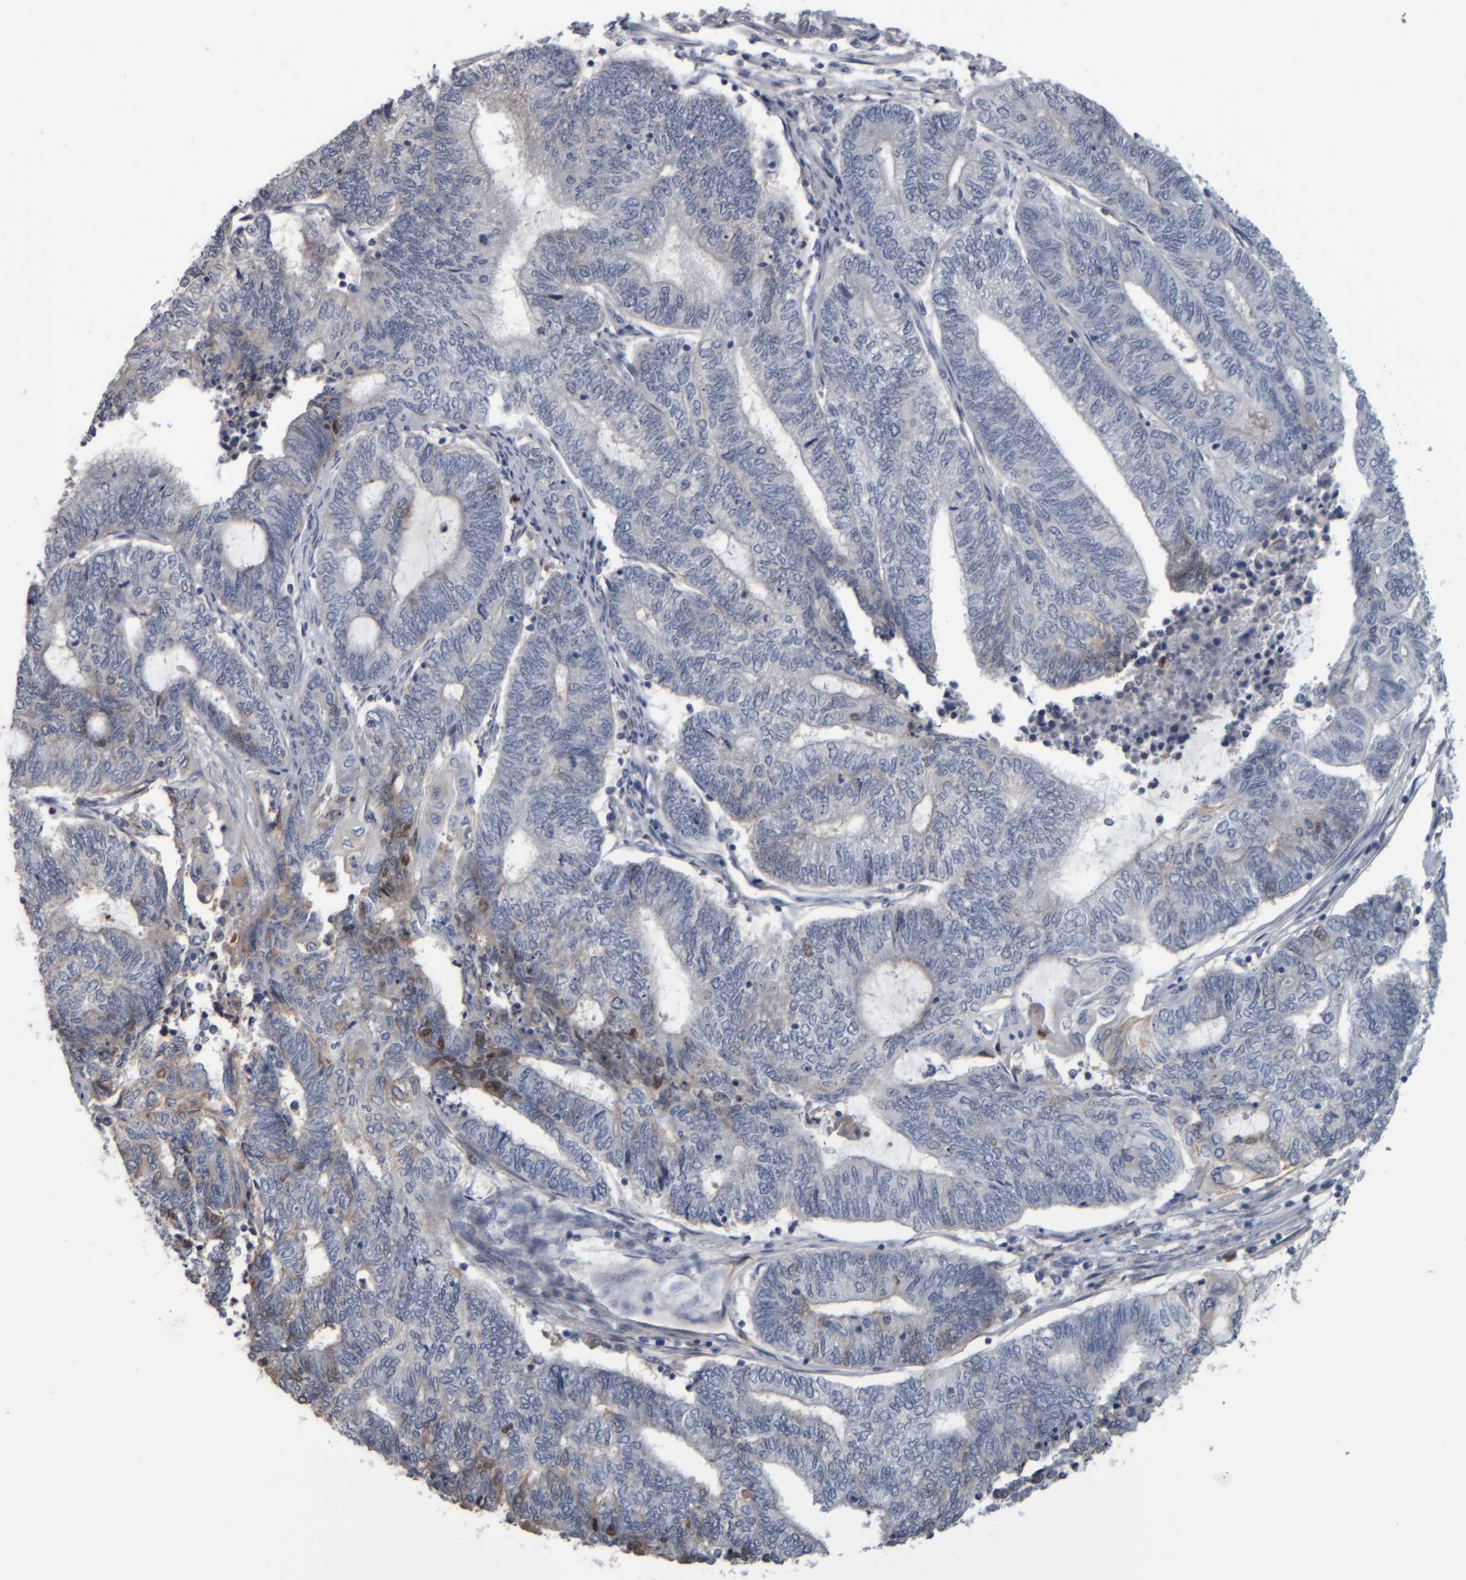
{"staining": {"intensity": "negative", "quantity": "none", "location": "none"}, "tissue": "endometrial cancer", "cell_type": "Tumor cells", "image_type": "cancer", "snomed": [{"axis": "morphology", "description": "Adenocarcinoma, NOS"}, {"axis": "topography", "description": "Uterus"}, {"axis": "topography", "description": "Endometrium"}], "caption": "The image demonstrates no significant staining in tumor cells of adenocarcinoma (endometrial). (DAB (3,3'-diaminobenzidine) immunohistochemistry with hematoxylin counter stain).", "gene": "CAVIN4", "patient": {"sex": "female", "age": 70}}